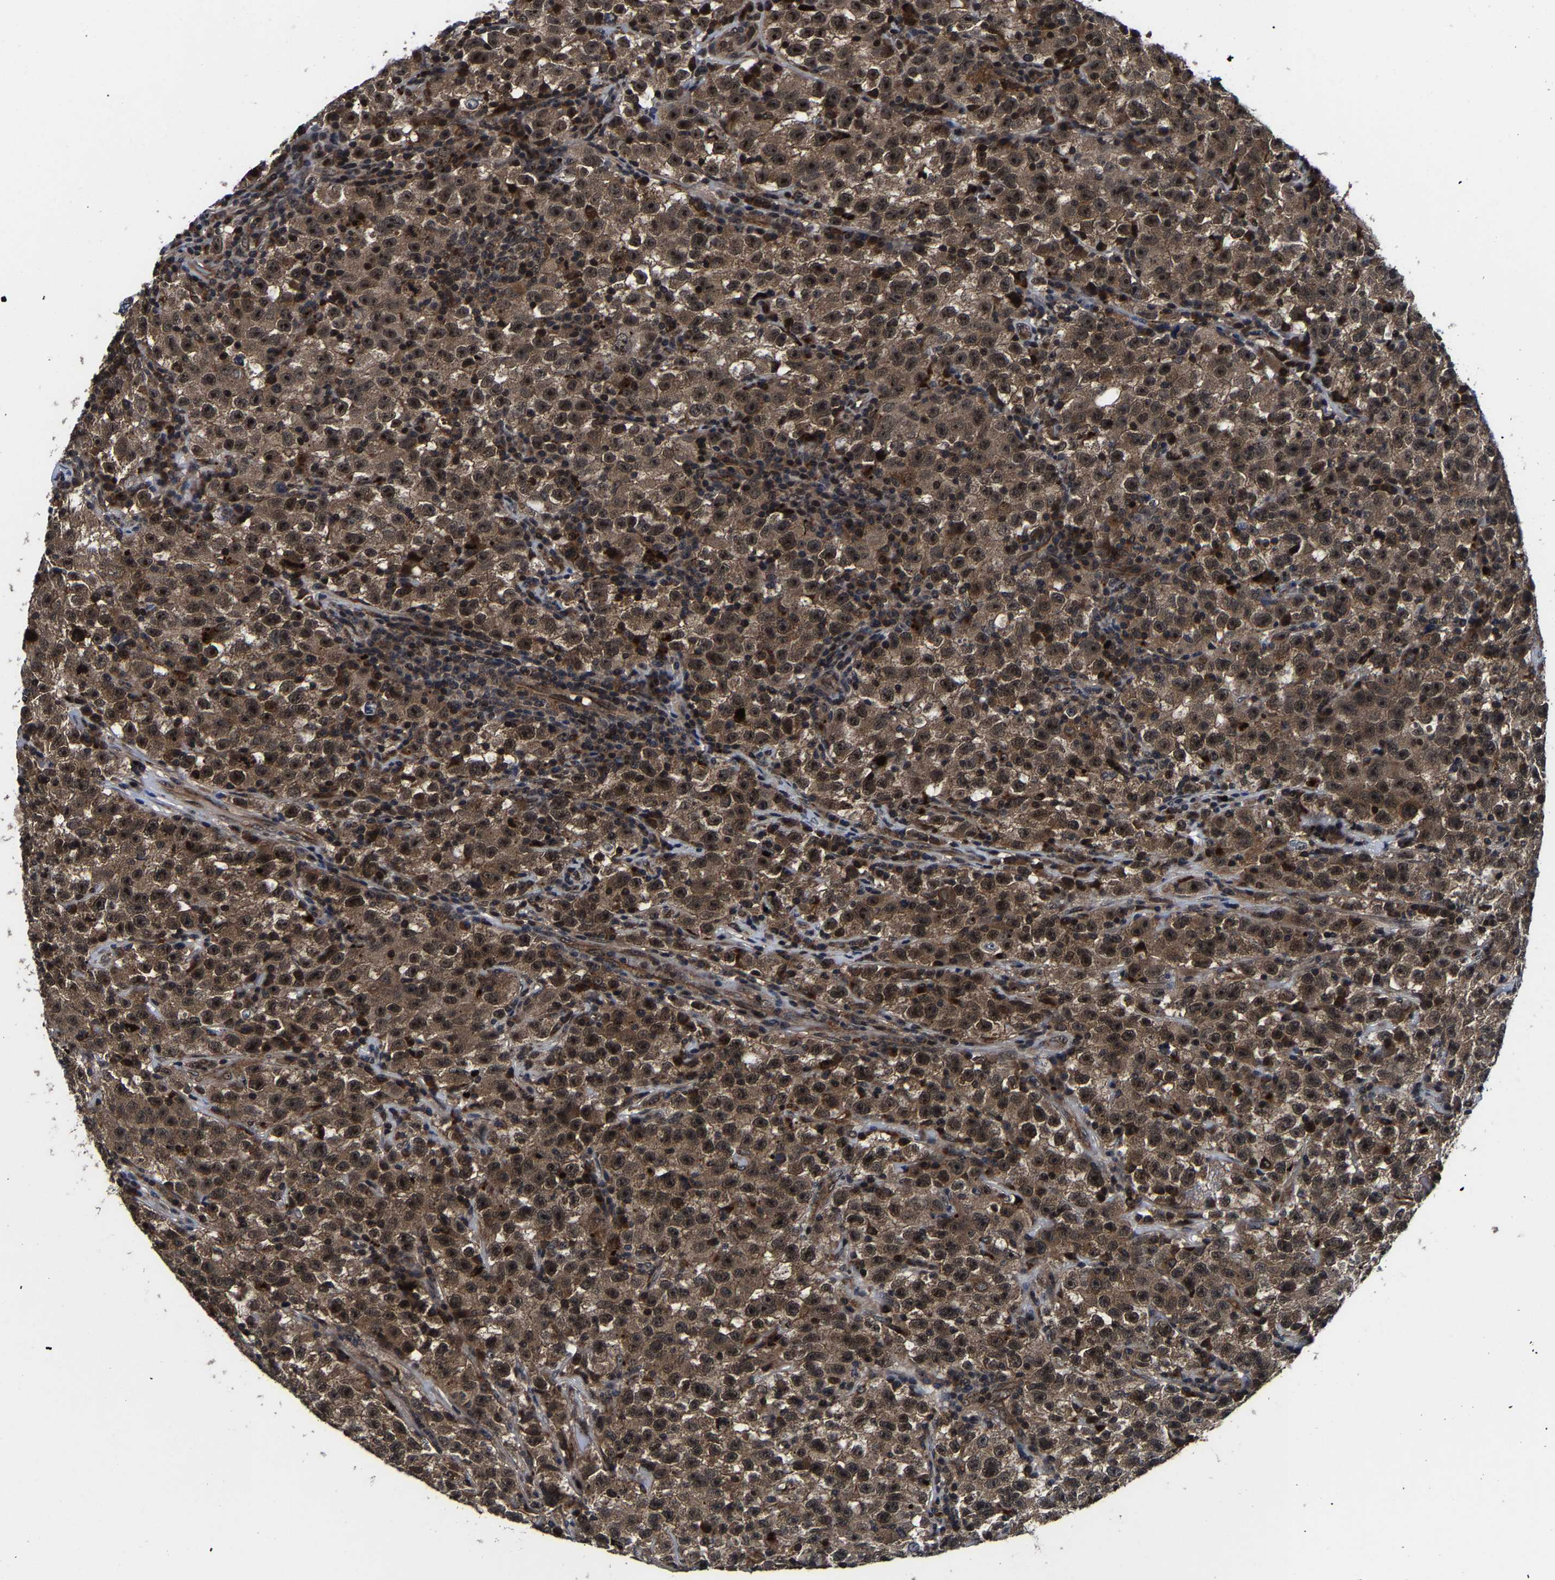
{"staining": {"intensity": "moderate", "quantity": ">75%", "location": "cytoplasmic/membranous,nuclear"}, "tissue": "testis cancer", "cell_type": "Tumor cells", "image_type": "cancer", "snomed": [{"axis": "morphology", "description": "Seminoma, NOS"}, {"axis": "topography", "description": "Testis"}], "caption": "The photomicrograph demonstrates staining of testis cancer (seminoma), revealing moderate cytoplasmic/membranous and nuclear protein positivity (brown color) within tumor cells.", "gene": "ZCCHC7", "patient": {"sex": "male", "age": 22}}